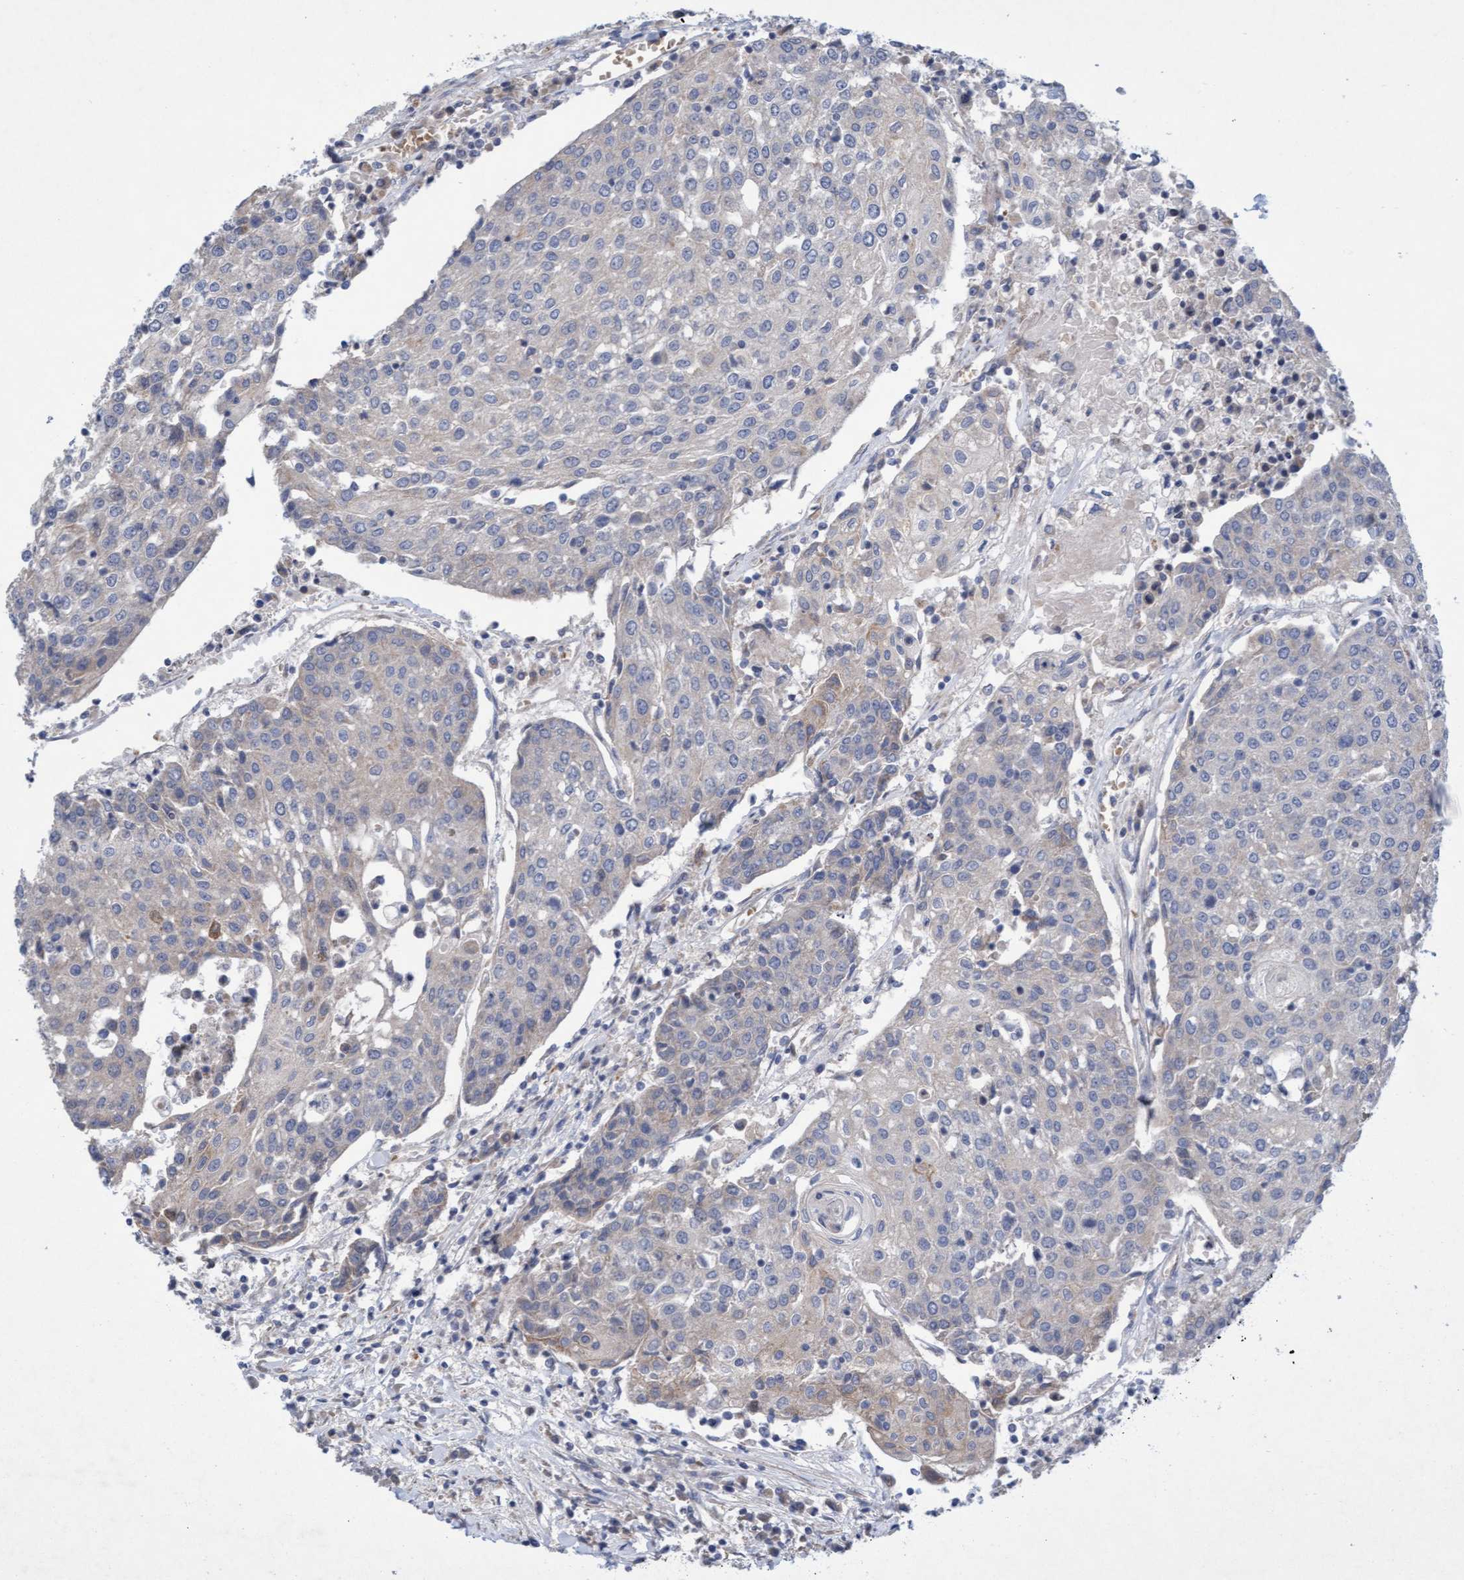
{"staining": {"intensity": "negative", "quantity": "none", "location": "none"}, "tissue": "urothelial cancer", "cell_type": "Tumor cells", "image_type": "cancer", "snomed": [{"axis": "morphology", "description": "Urothelial carcinoma, High grade"}, {"axis": "topography", "description": "Urinary bladder"}], "caption": "Immunohistochemistry (IHC) photomicrograph of neoplastic tissue: high-grade urothelial carcinoma stained with DAB (3,3'-diaminobenzidine) reveals no significant protein positivity in tumor cells.", "gene": "DDHD2", "patient": {"sex": "female", "age": 85}}